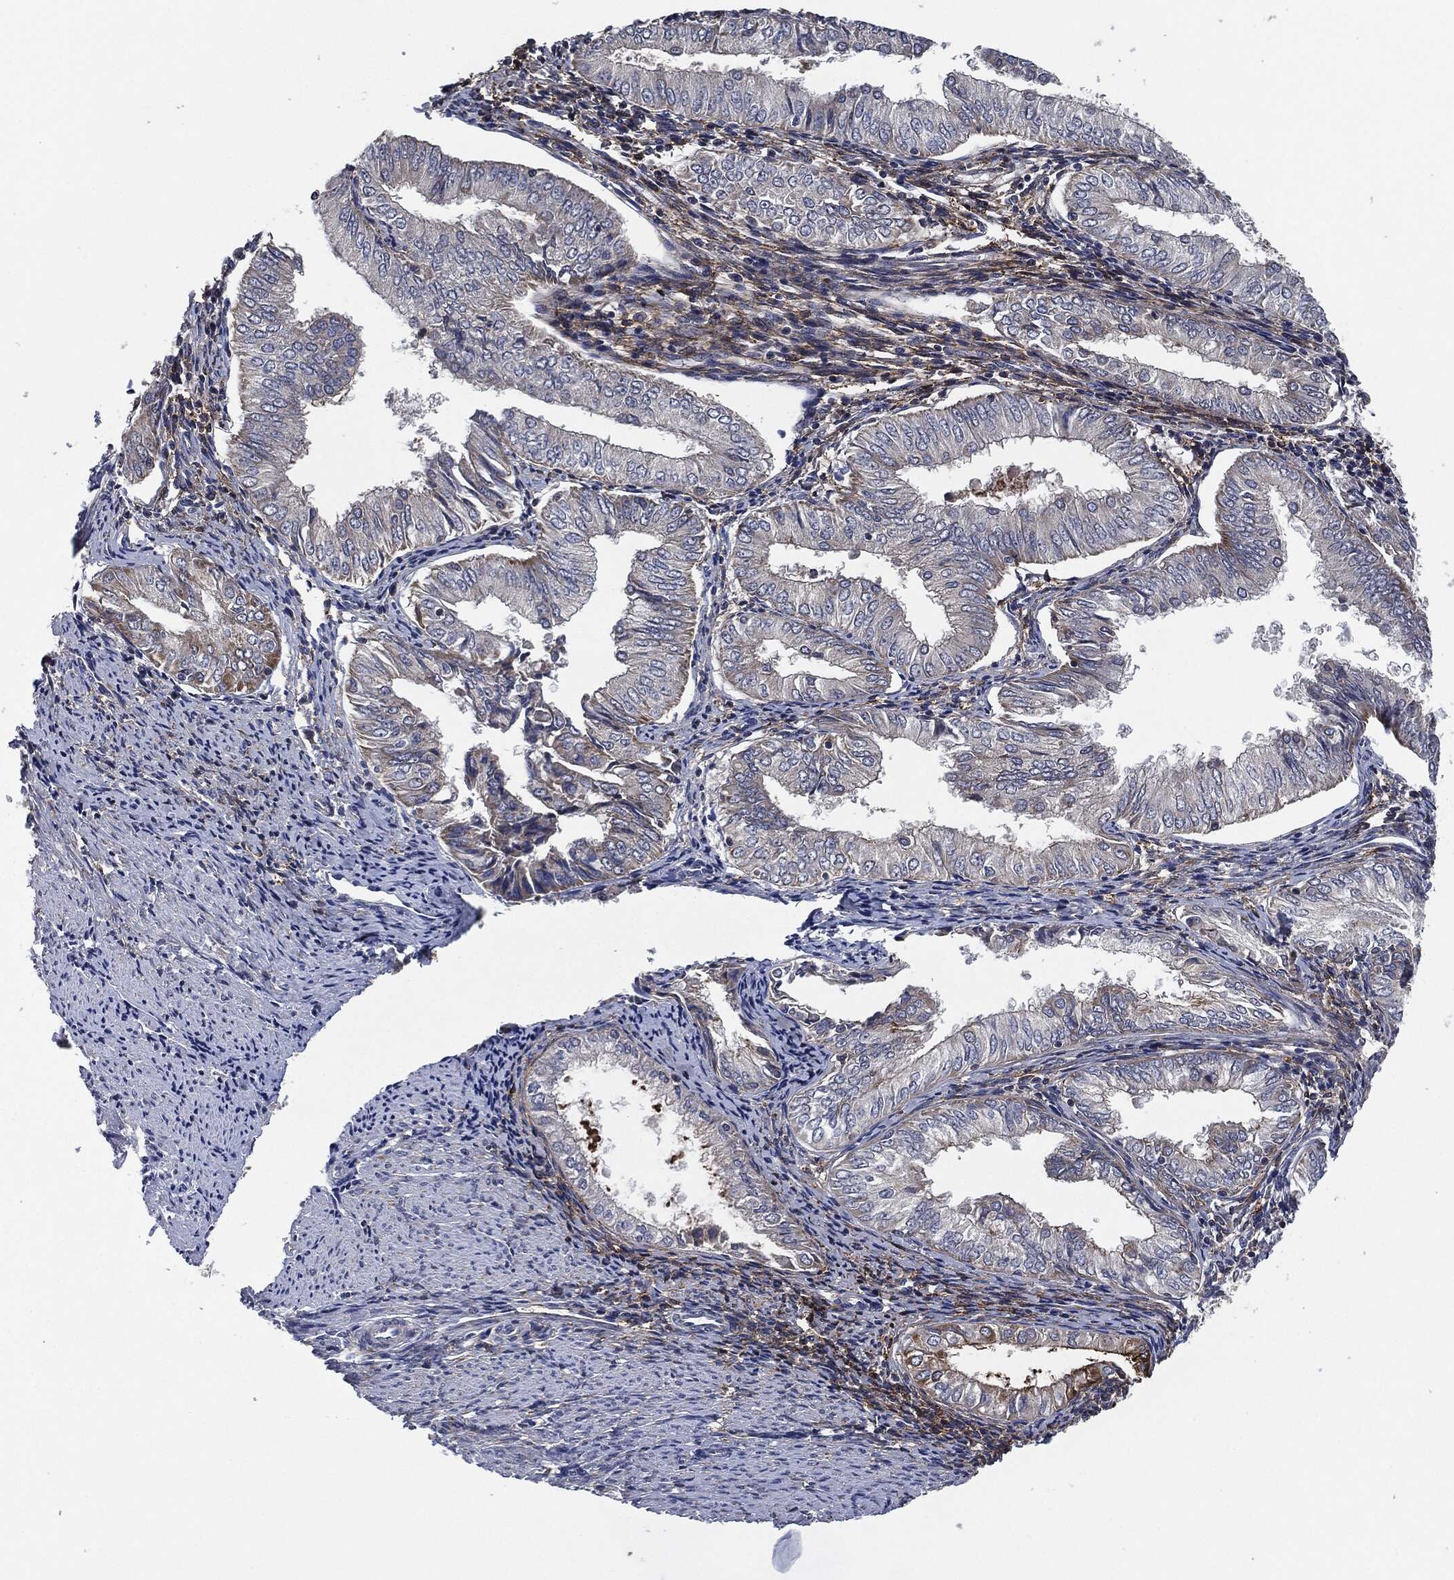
{"staining": {"intensity": "weak", "quantity": "<25%", "location": "cytoplasmic/membranous"}, "tissue": "endometrial cancer", "cell_type": "Tumor cells", "image_type": "cancer", "snomed": [{"axis": "morphology", "description": "Adenocarcinoma, NOS"}, {"axis": "topography", "description": "Endometrium"}], "caption": "Immunohistochemistry image of neoplastic tissue: human endometrial cancer (adenocarcinoma) stained with DAB exhibits no significant protein positivity in tumor cells.", "gene": "TMEM11", "patient": {"sex": "female", "age": 53}}